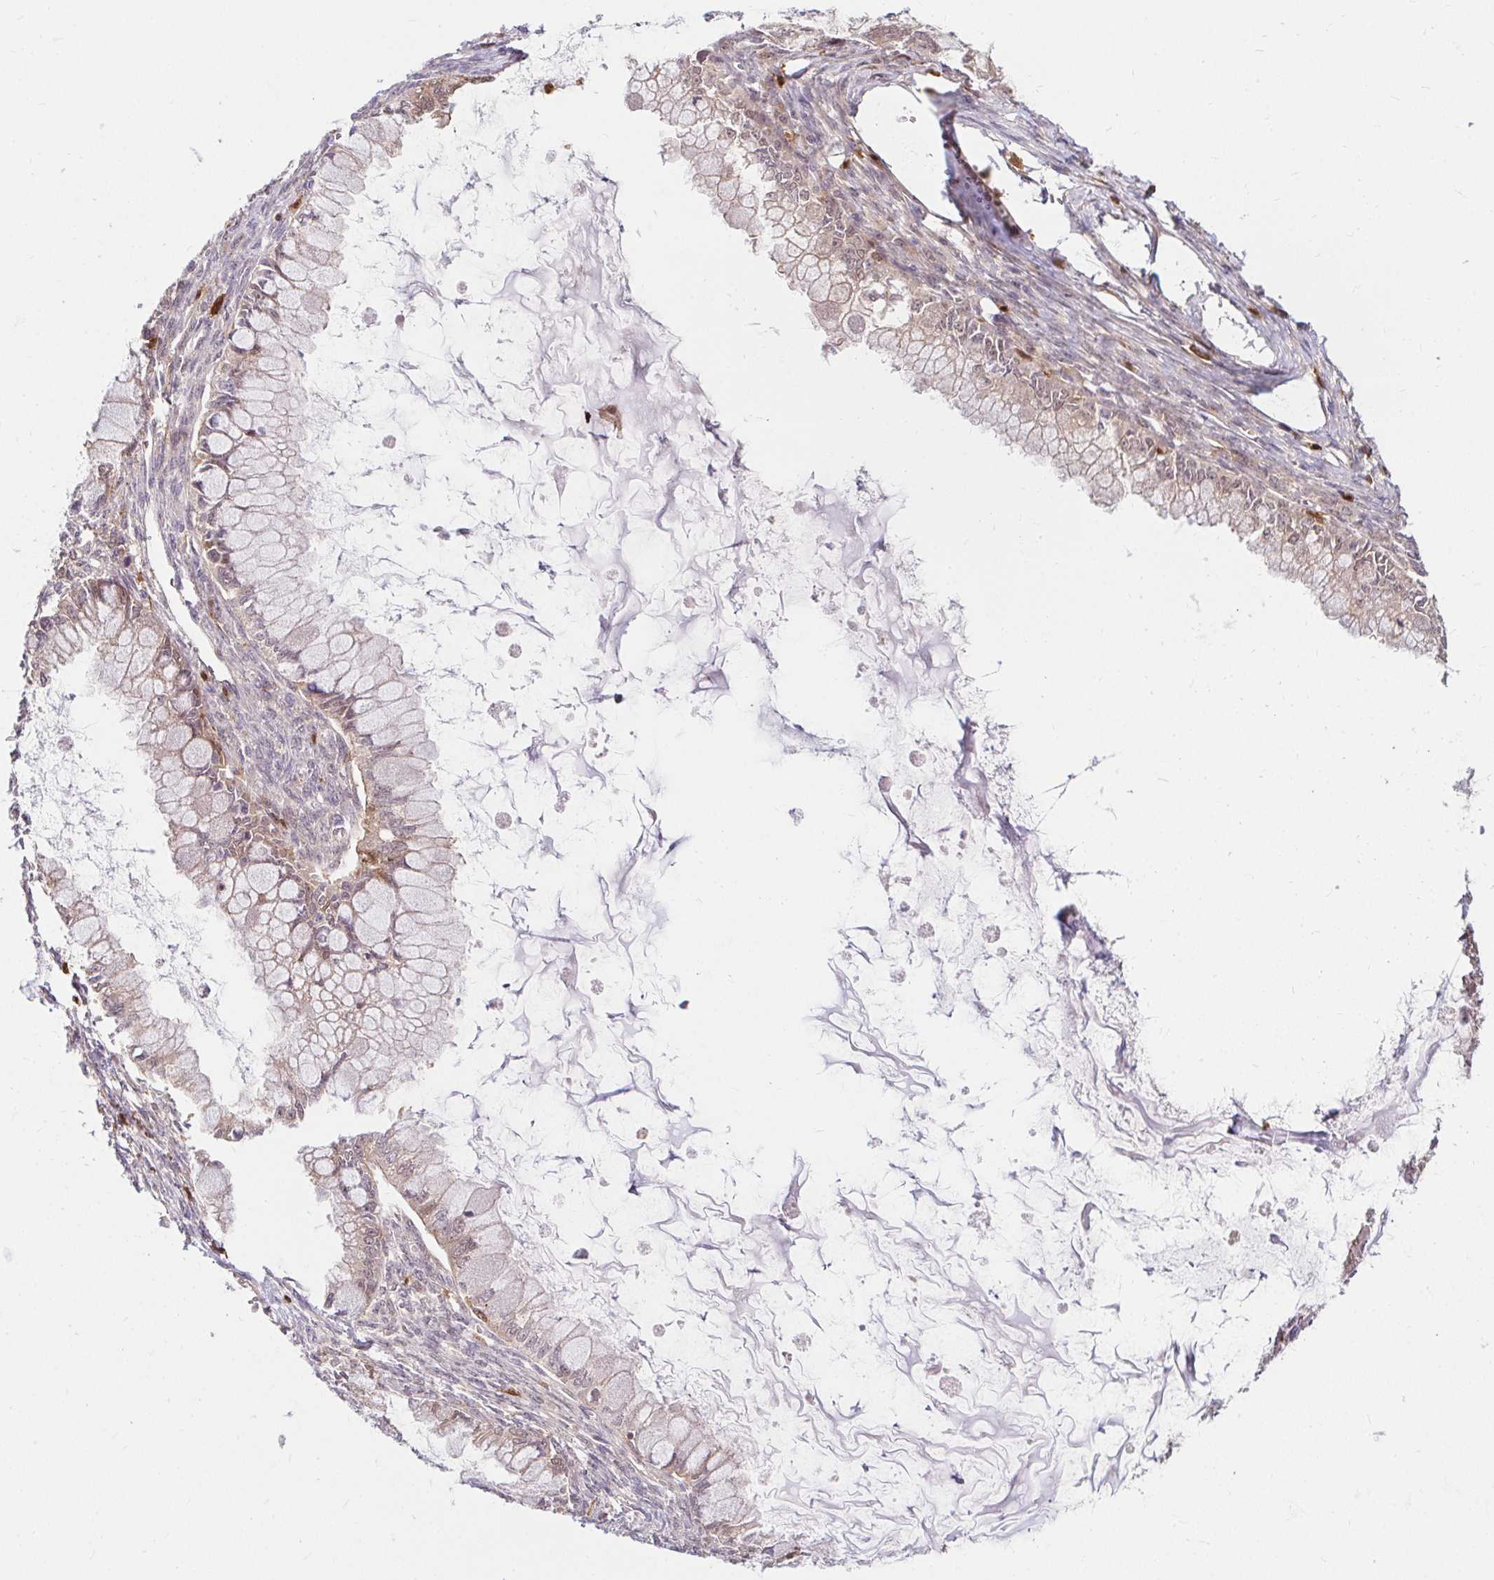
{"staining": {"intensity": "weak", "quantity": "25%-75%", "location": "cytoplasmic/membranous"}, "tissue": "ovarian cancer", "cell_type": "Tumor cells", "image_type": "cancer", "snomed": [{"axis": "morphology", "description": "Cystadenocarcinoma, mucinous, NOS"}, {"axis": "topography", "description": "Ovary"}], "caption": "DAB (3,3'-diaminobenzidine) immunohistochemical staining of ovarian cancer (mucinous cystadenocarcinoma) exhibits weak cytoplasmic/membranous protein staining in approximately 25%-75% of tumor cells. Using DAB (brown) and hematoxylin (blue) stains, captured at high magnification using brightfield microscopy.", "gene": "PYCARD", "patient": {"sex": "female", "age": 34}}